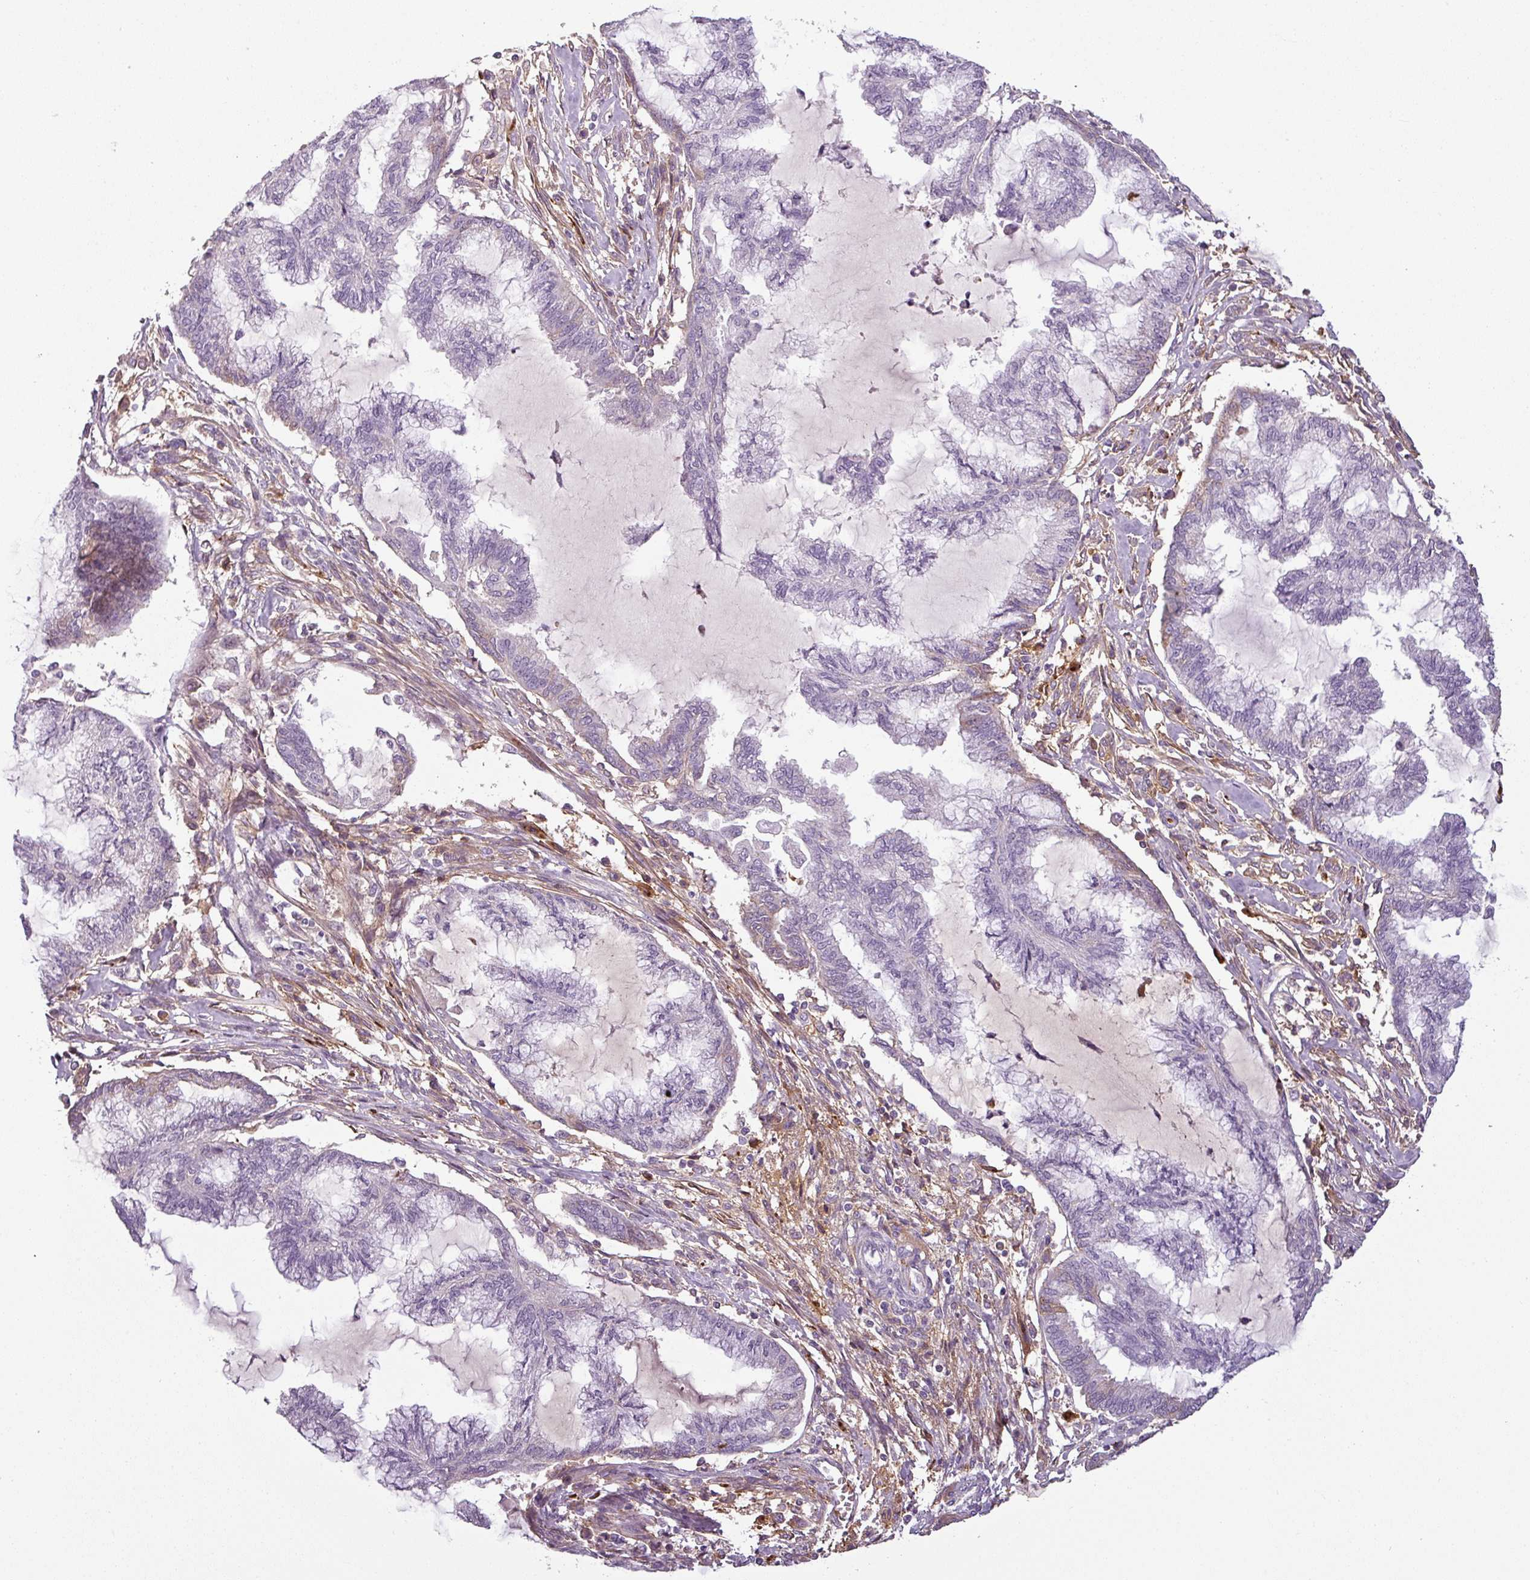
{"staining": {"intensity": "negative", "quantity": "none", "location": "none"}, "tissue": "endometrial cancer", "cell_type": "Tumor cells", "image_type": "cancer", "snomed": [{"axis": "morphology", "description": "Adenocarcinoma, NOS"}, {"axis": "topography", "description": "Endometrium"}], "caption": "This is an immunohistochemistry micrograph of human endometrial cancer. There is no expression in tumor cells.", "gene": "APOC1", "patient": {"sex": "female", "age": 86}}